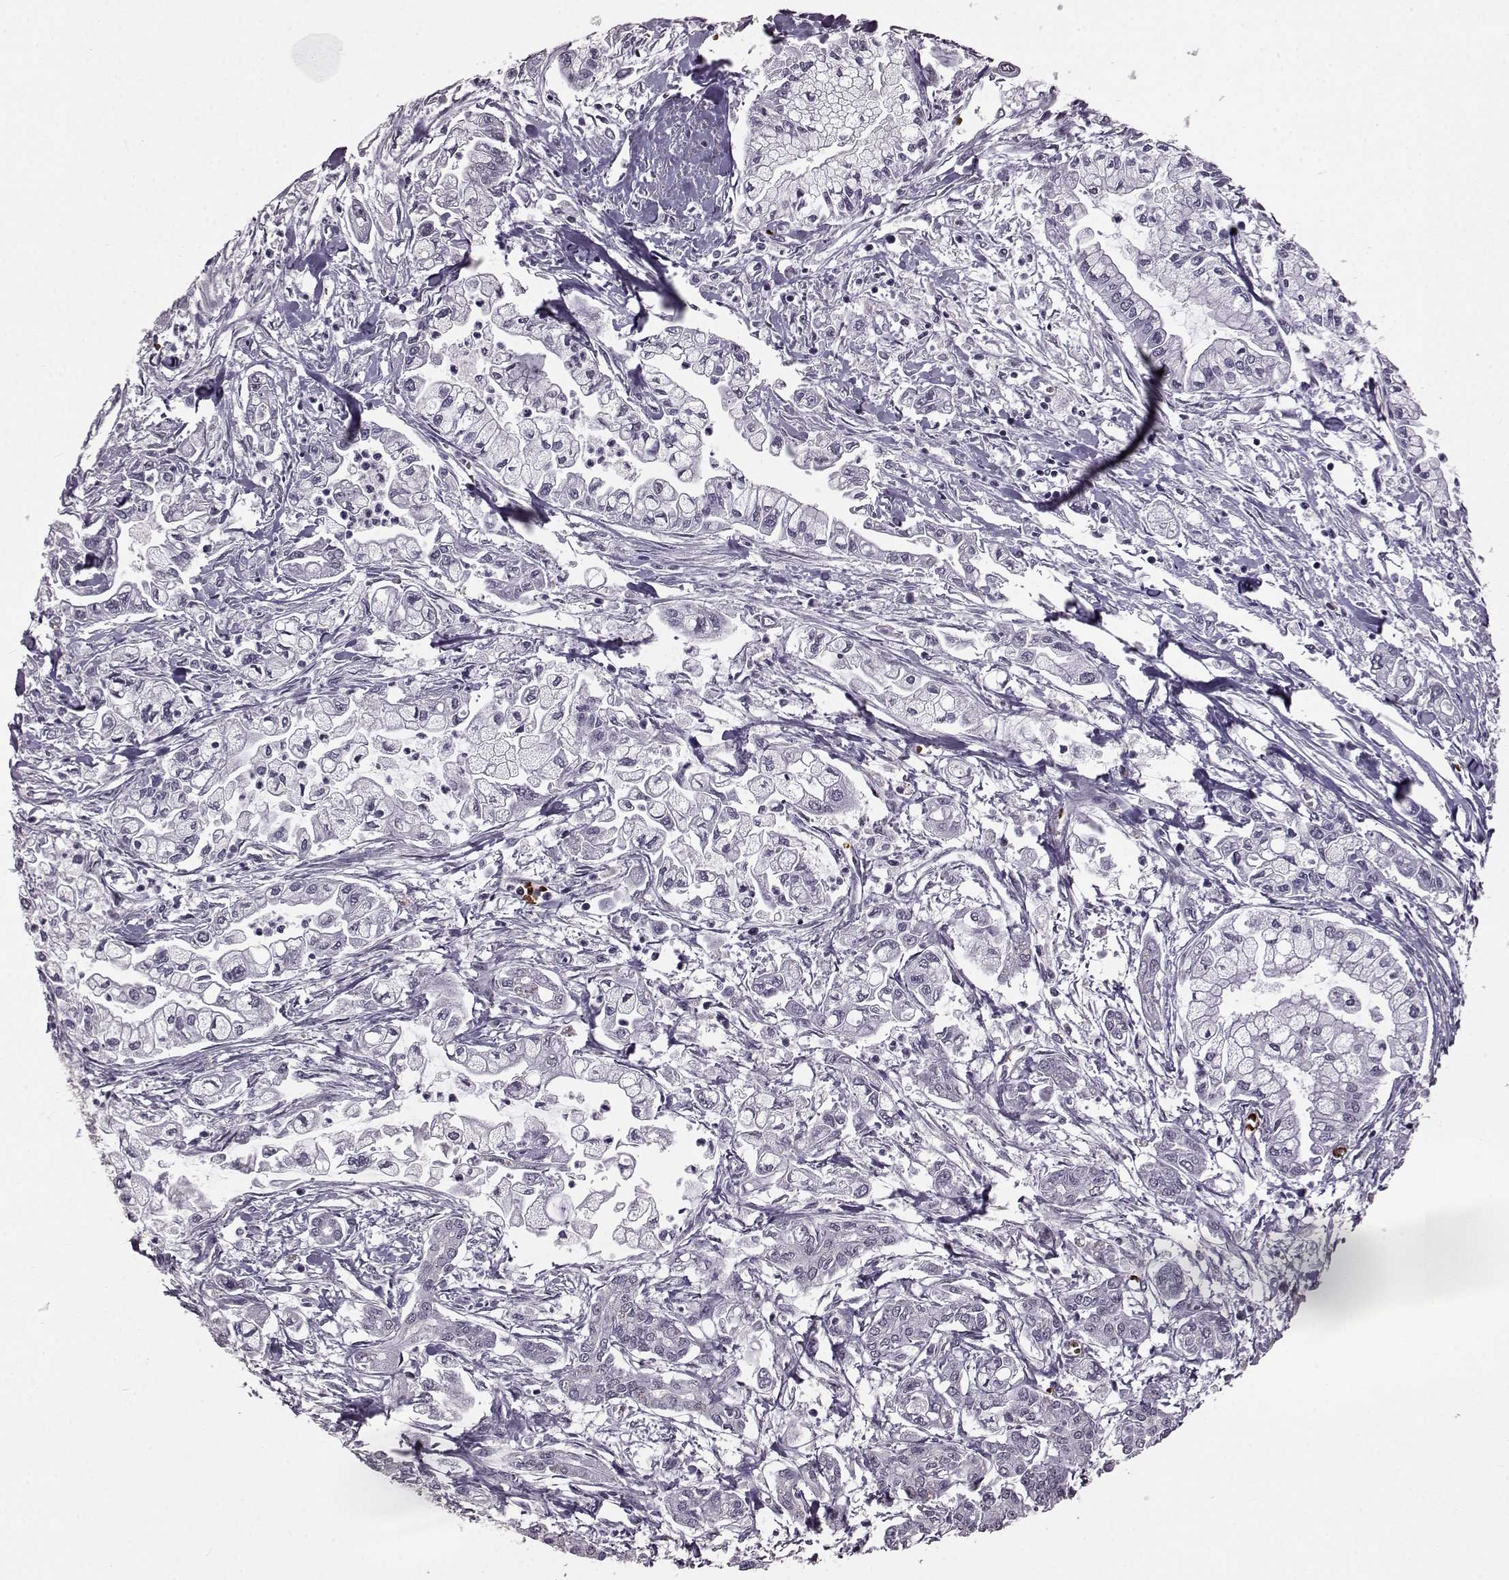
{"staining": {"intensity": "negative", "quantity": "none", "location": "none"}, "tissue": "pancreatic cancer", "cell_type": "Tumor cells", "image_type": "cancer", "snomed": [{"axis": "morphology", "description": "Adenocarcinoma, NOS"}, {"axis": "topography", "description": "Pancreas"}], "caption": "The histopathology image shows no significant expression in tumor cells of pancreatic cancer (adenocarcinoma).", "gene": "PROP1", "patient": {"sex": "male", "age": 54}}